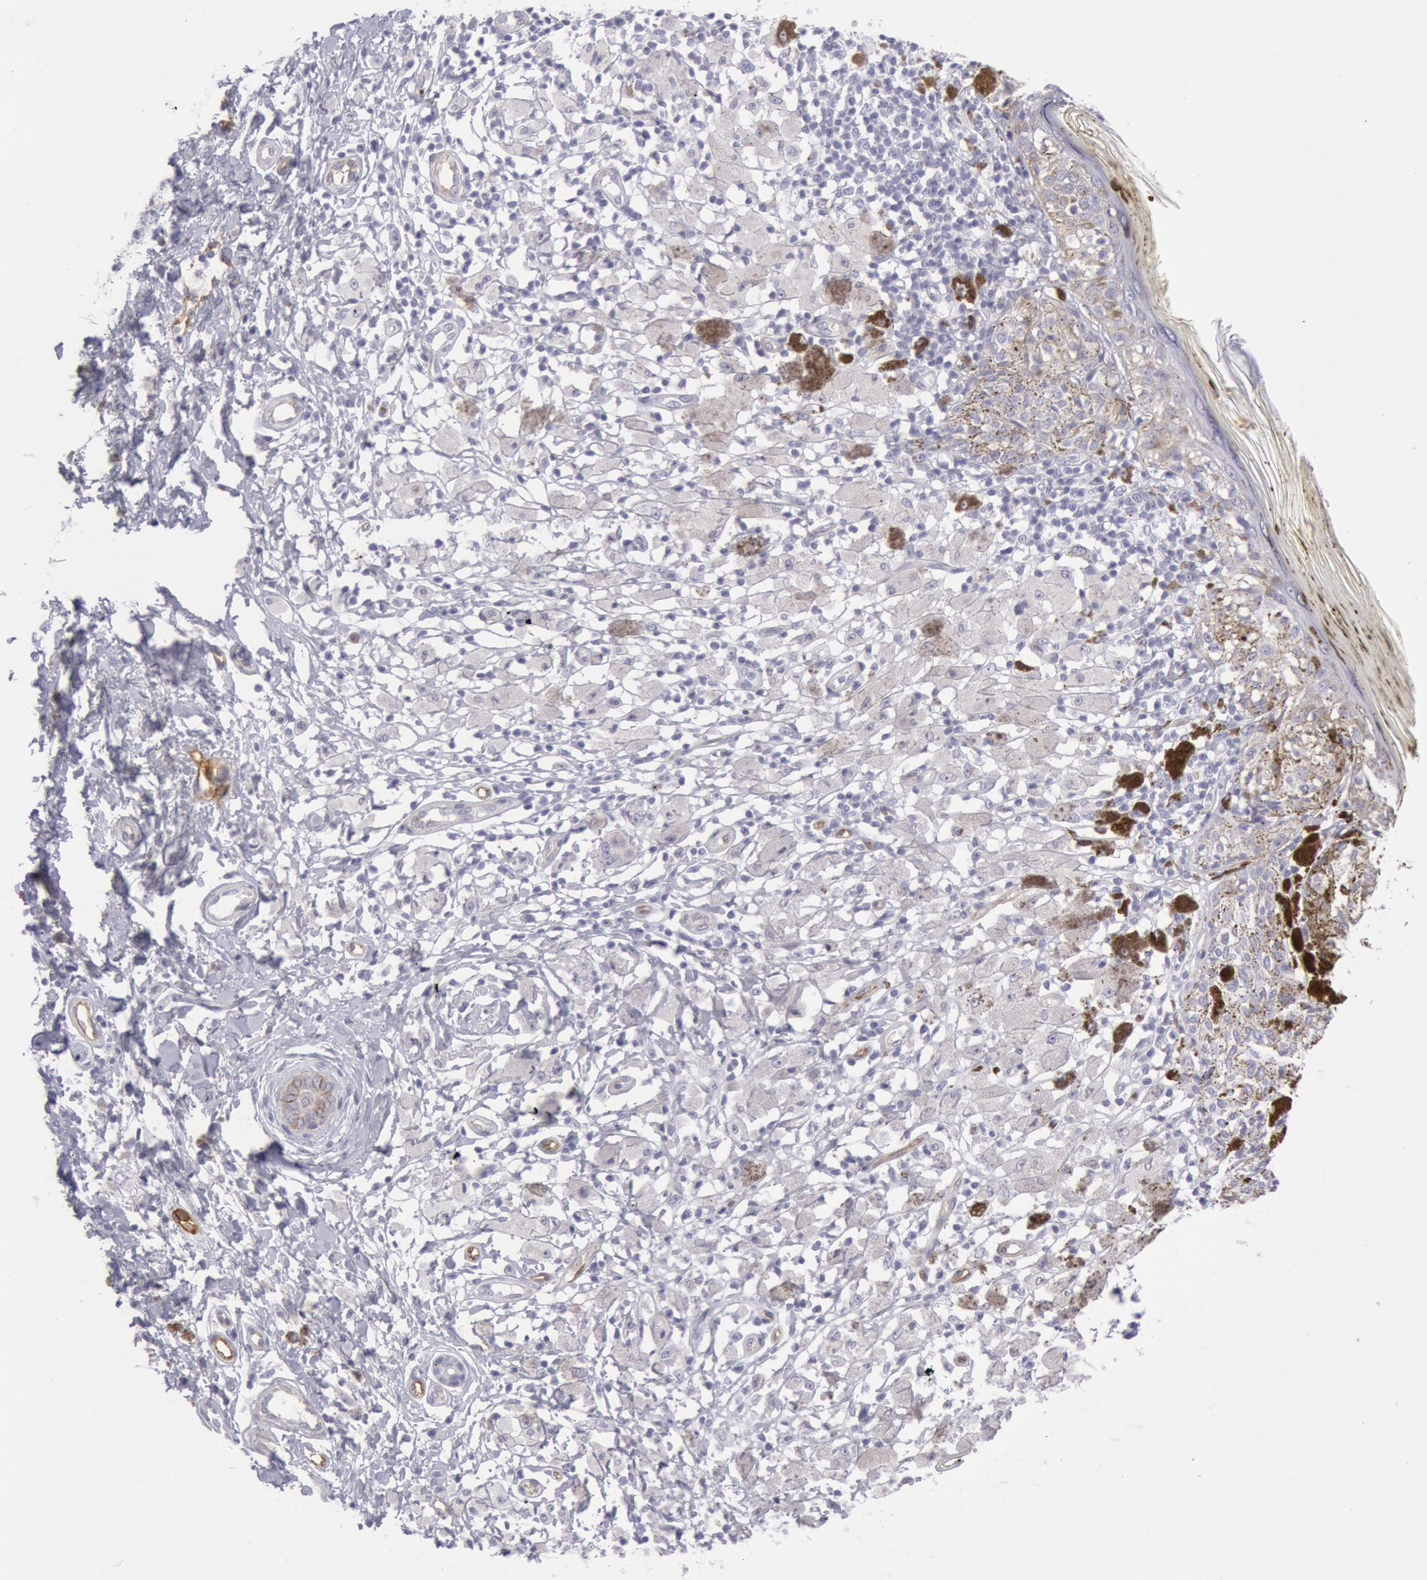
{"staining": {"intensity": "negative", "quantity": "none", "location": "none"}, "tissue": "melanoma", "cell_type": "Tumor cells", "image_type": "cancer", "snomed": [{"axis": "morphology", "description": "Malignant melanoma, NOS"}, {"axis": "topography", "description": "Skin"}], "caption": "Tumor cells are negative for protein expression in human malignant melanoma.", "gene": "CDH13", "patient": {"sex": "male", "age": 88}}